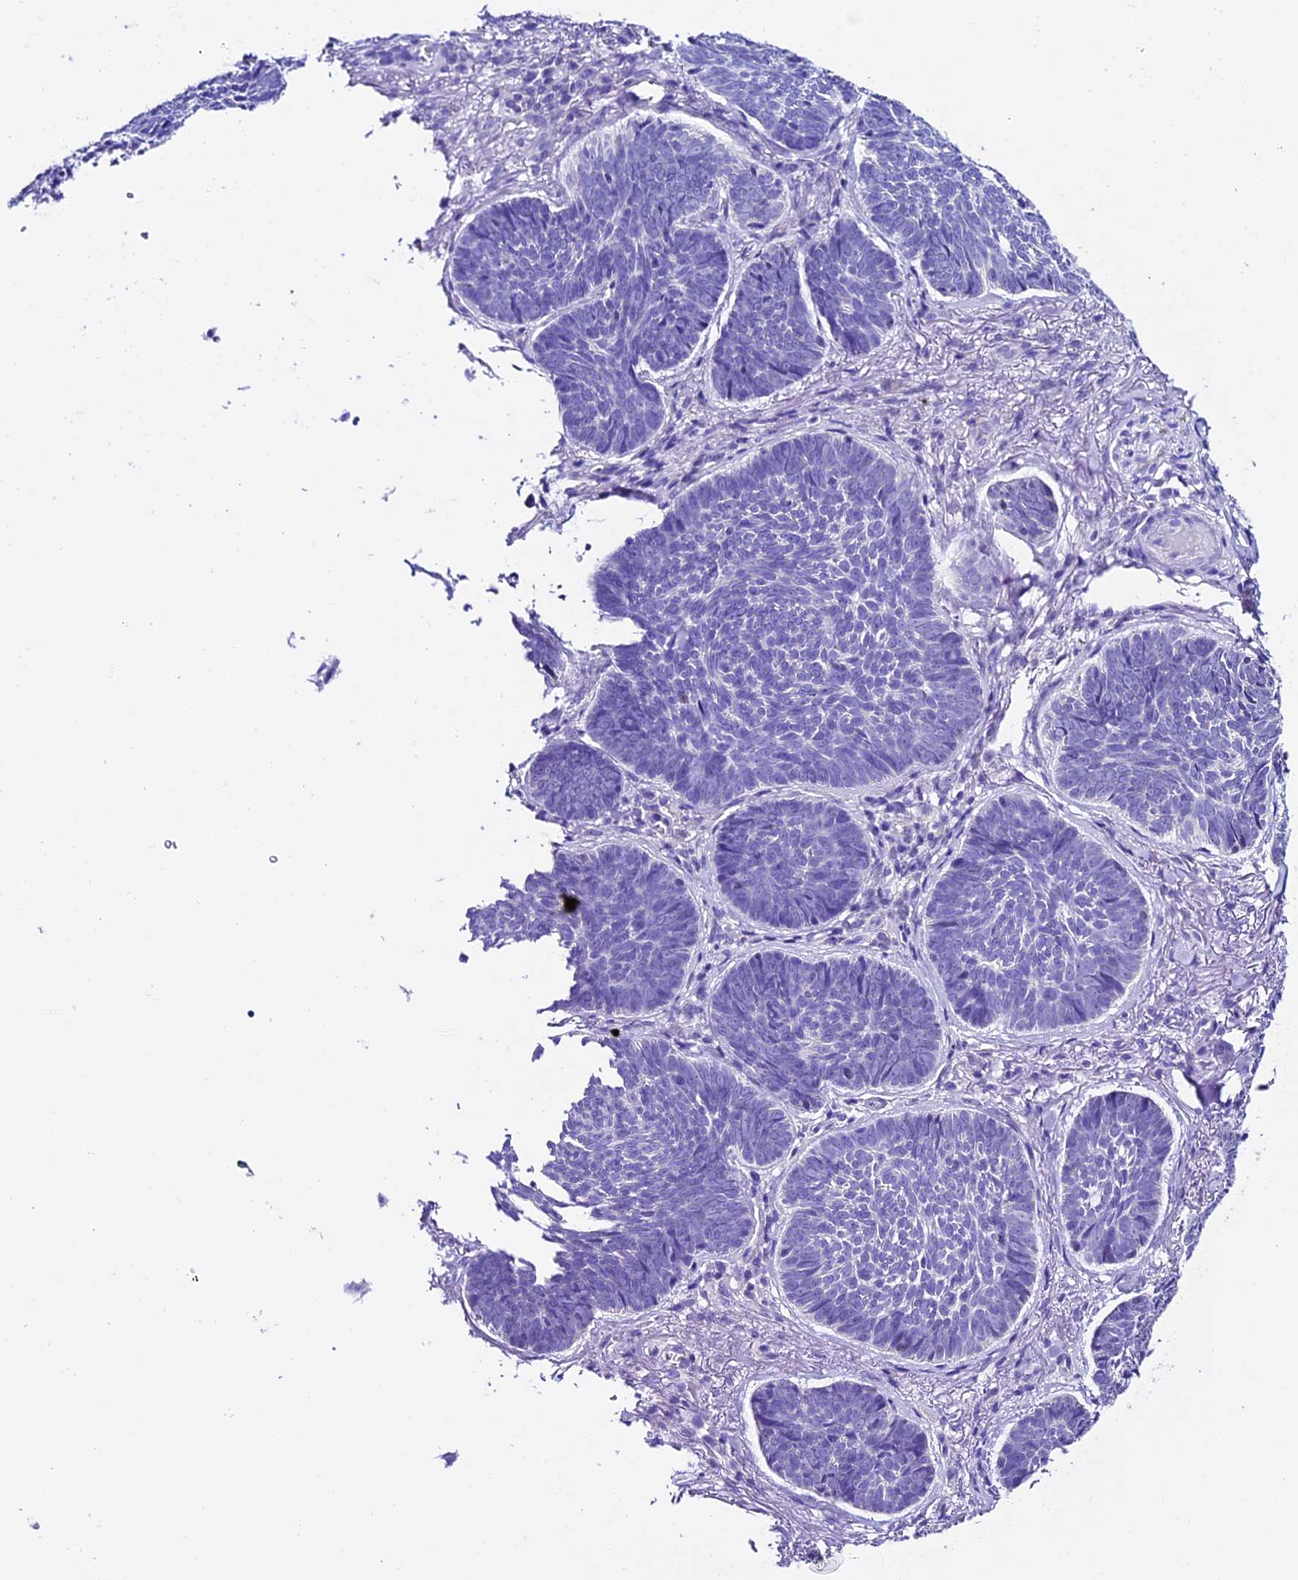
{"staining": {"intensity": "negative", "quantity": "none", "location": "none"}, "tissue": "skin cancer", "cell_type": "Tumor cells", "image_type": "cancer", "snomed": [{"axis": "morphology", "description": "Basal cell carcinoma"}, {"axis": "topography", "description": "Skin"}], "caption": "Tumor cells show no significant positivity in skin cancer.", "gene": "SBNO2", "patient": {"sex": "female", "age": 74}}